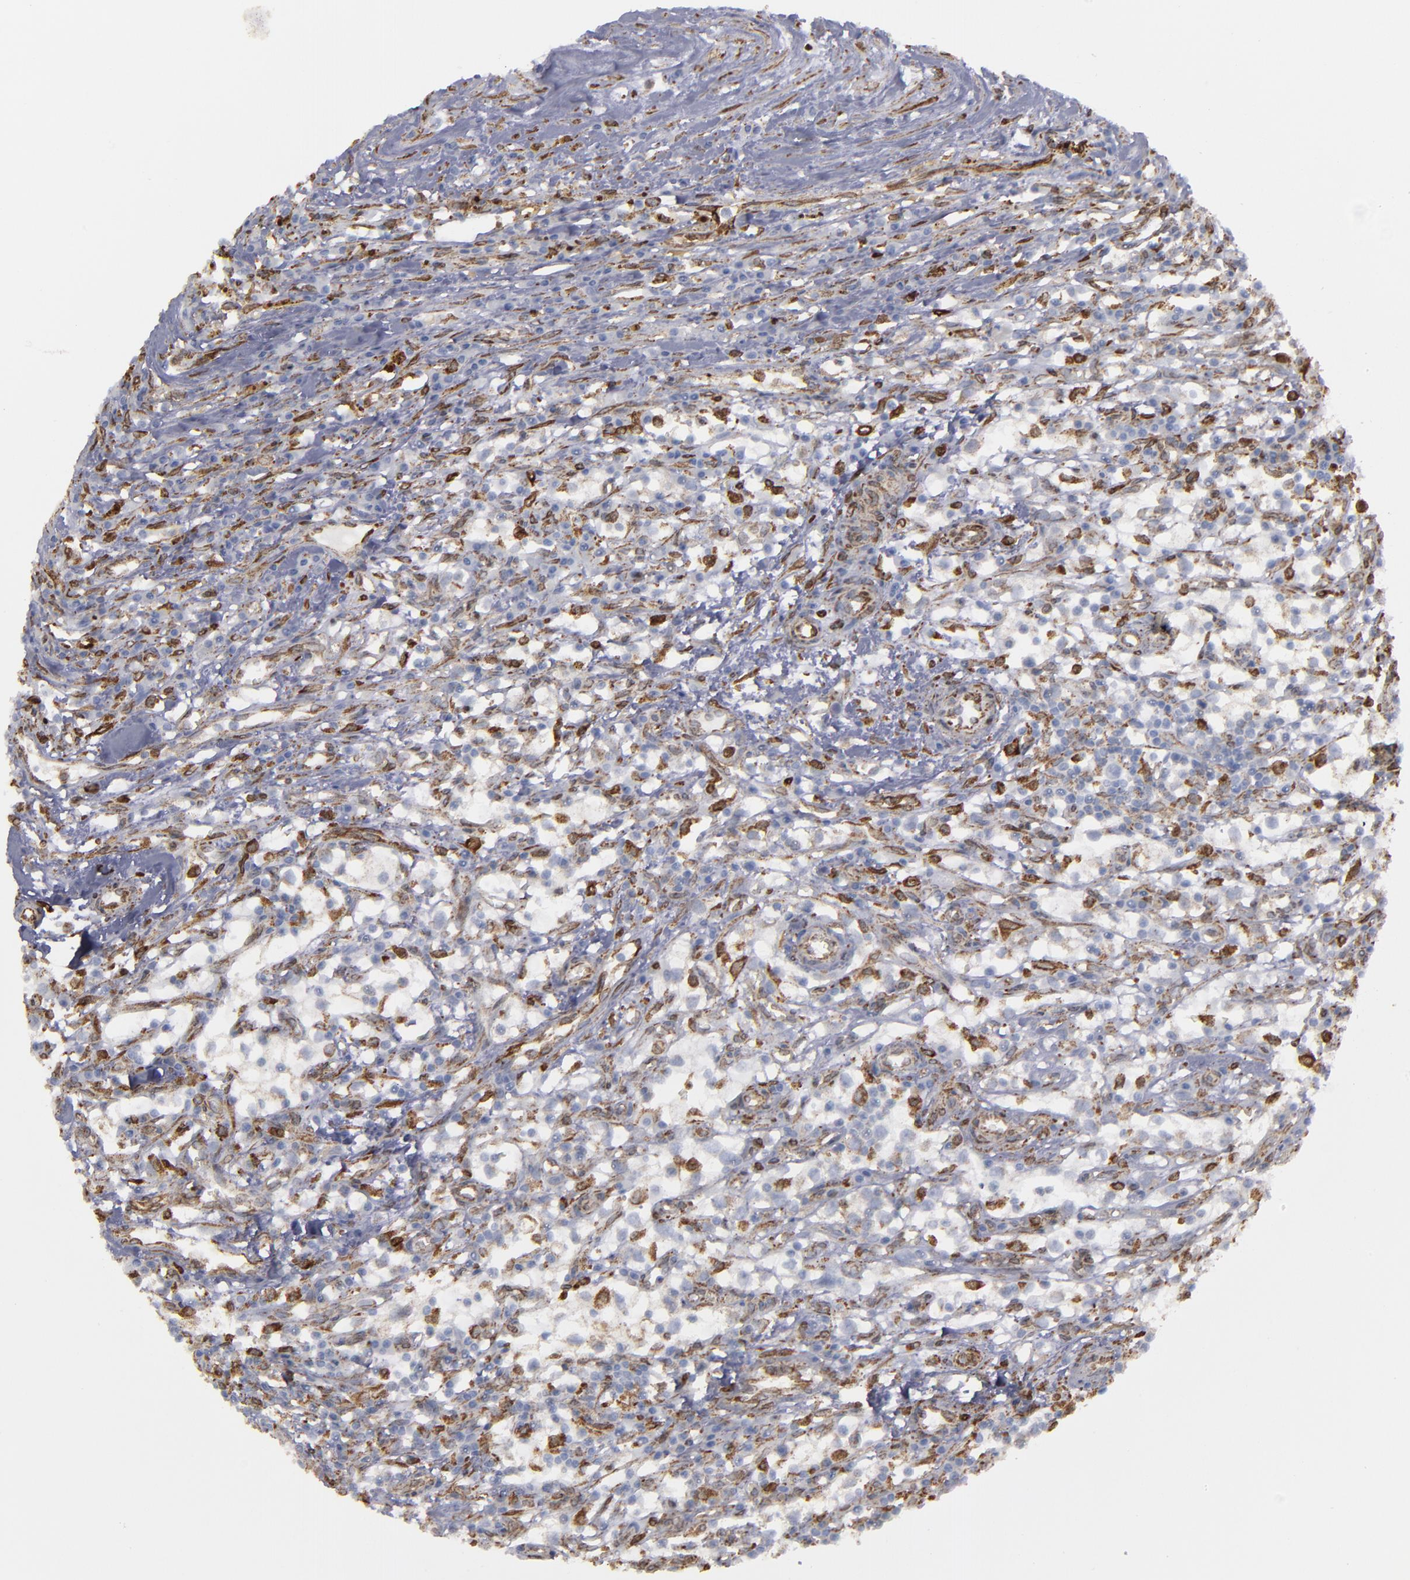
{"staining": {"intensity": "moderate", "quantity": ">75%", "location": "cytoplasmic/membranous"}, "tissue": "renal cancer", "cell_type": "Tumor cells", "image_type": "cancer", "snomed": [{"axis": "morphology", "description": "Adenocarcinoma, NOS"}, {"axis": "topography", "description": "Kidney"}], "caption": "Renal adenocarcinoma stained with immunohistochemistry demonstrates moderate cytoplasmic/membranous positivity in approximately >75% of tumor cells.", "gene": "ERLIN2", "patient": {"sex": "male", "age": 82}}